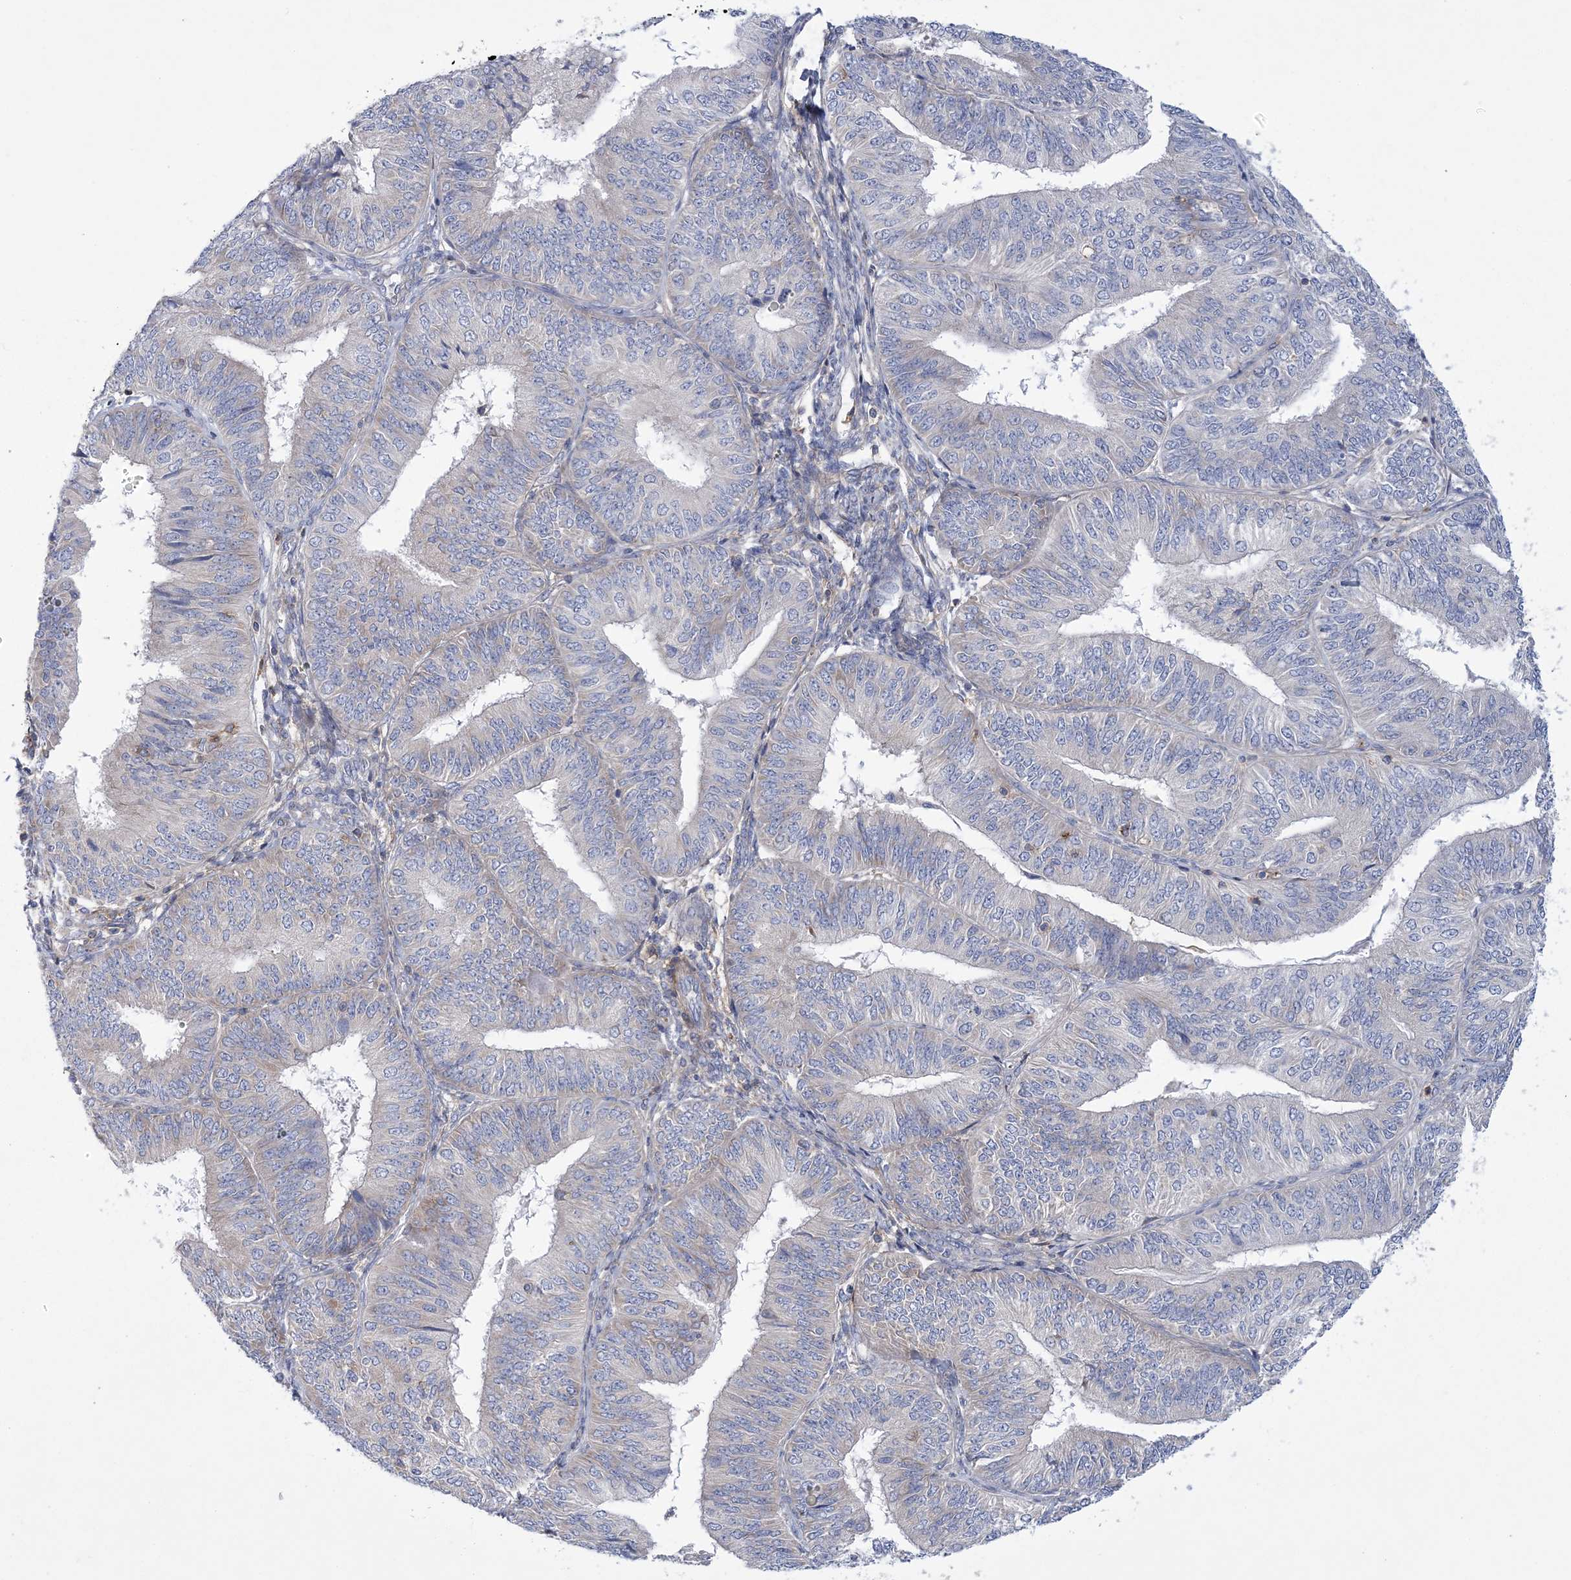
{"staining": {"intensity": "negative", "quantity": "none", "location": "none"}, "tissue": "endometrial cancer", "cell_type": "Tumor cells", "image_type": "cancer", "snomed": [{"axis": "morphology", "description": "Adenocarcinoma, NOS"}, {"axis": "topography", "description": "Endometrium"}], "caption": "There is no significant positivity in tumor cells of endometrial adenocarcinoma.", "gene": "ARSJ", "patient": {"sex": "female", "age": 58}}